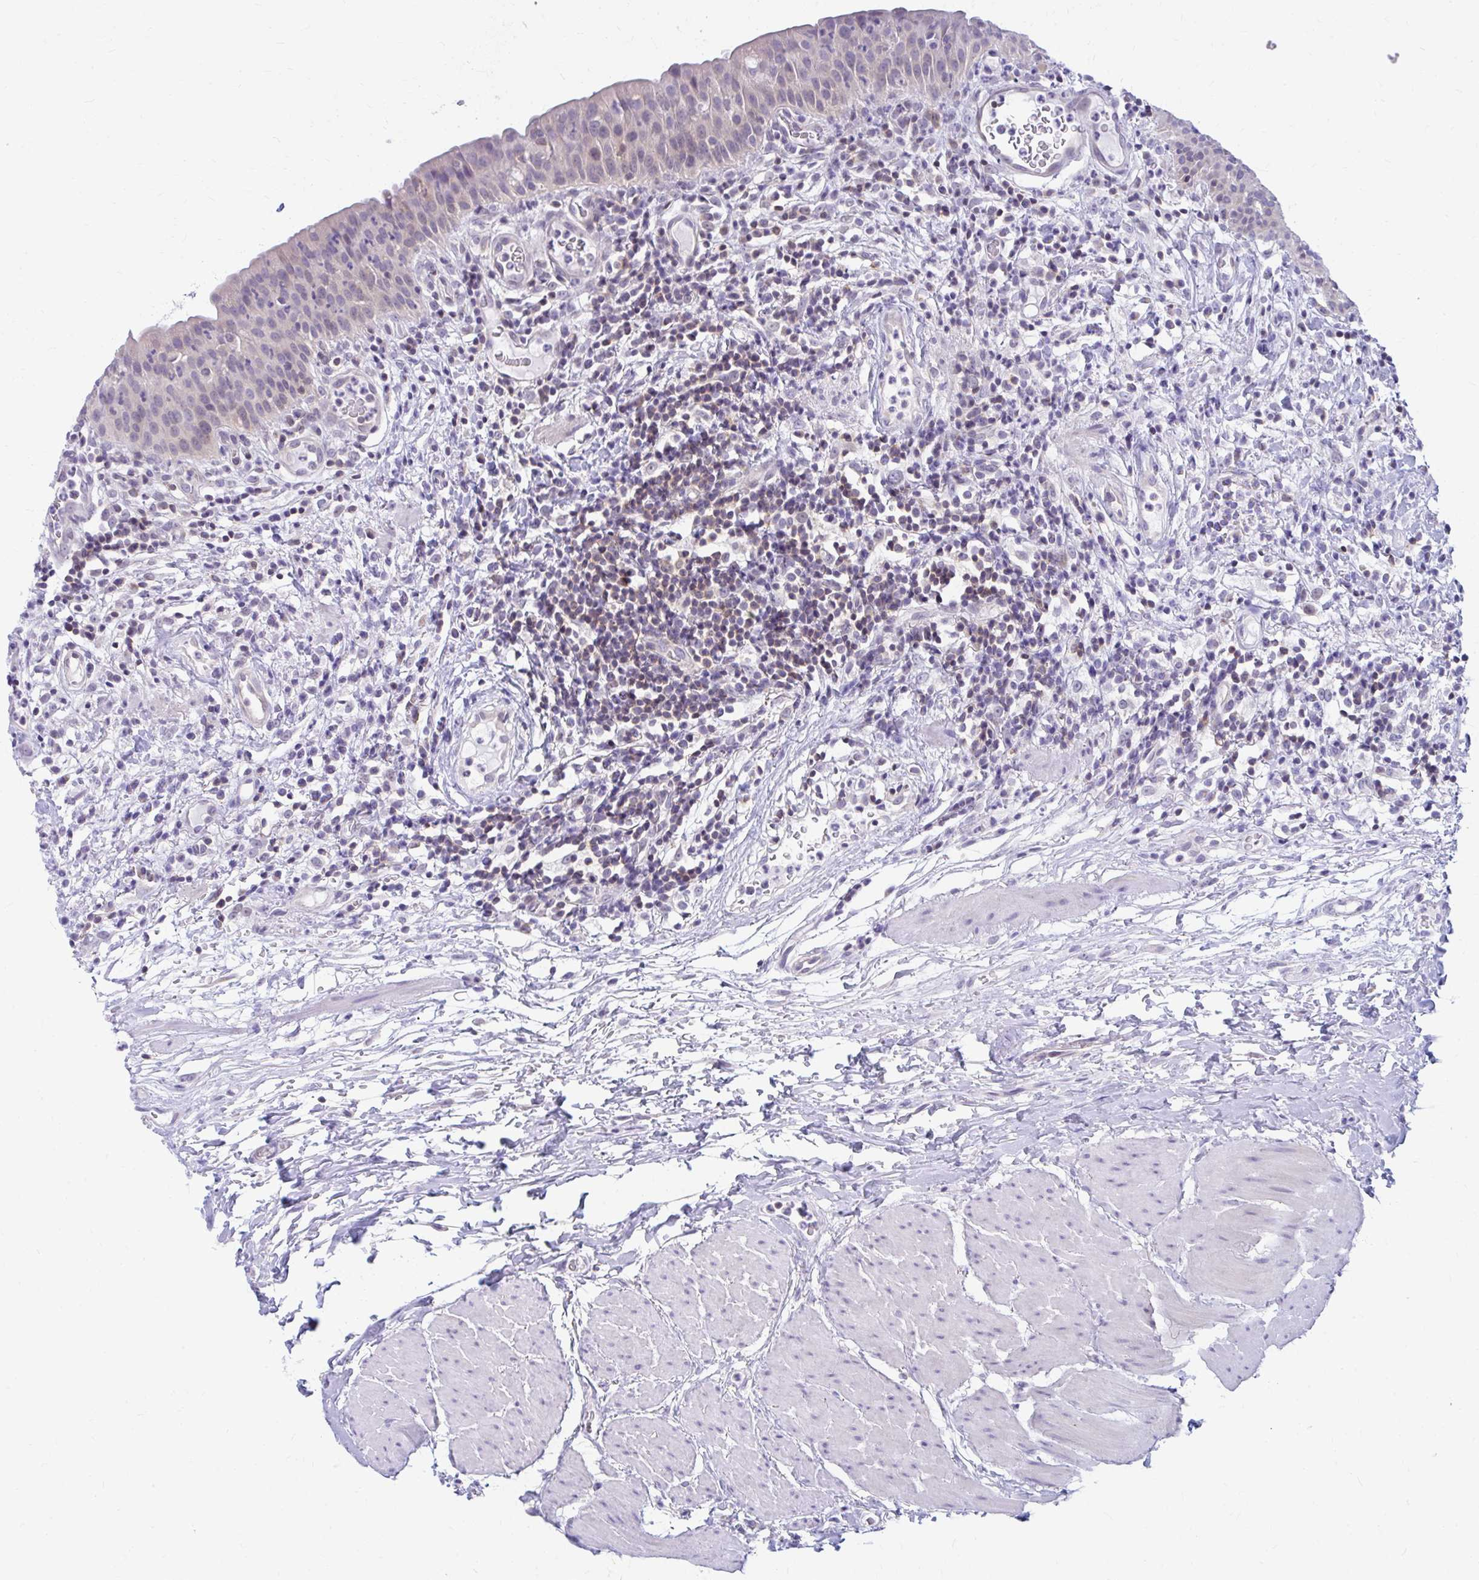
{"staining": {"intensity": "weak", "quantity": "<25%", "location": "nuclear"}, "tissue": "urinary bladder", "cell_type": "Urothelial cells", "image_type": "normal", "snomed": [{"axis": "morphology", "description": "Normal tissue, NOS"}, {"axis": "morphology", "description": "Inflammation, NOS"}, {"axis": "topography", "description": "Urinary bladder"}], "caption": "DAB (3,3'-diaminobenzidine) immunohistochemical staining of normal human urinary bladder displays no significant positivity in urothelial cells. (DAB (3,3'-diaminobenzidine) IHC with hematoxylin counter stain).", "gene": "RADIL", "patient": {"sex": "male", "age": 57}}